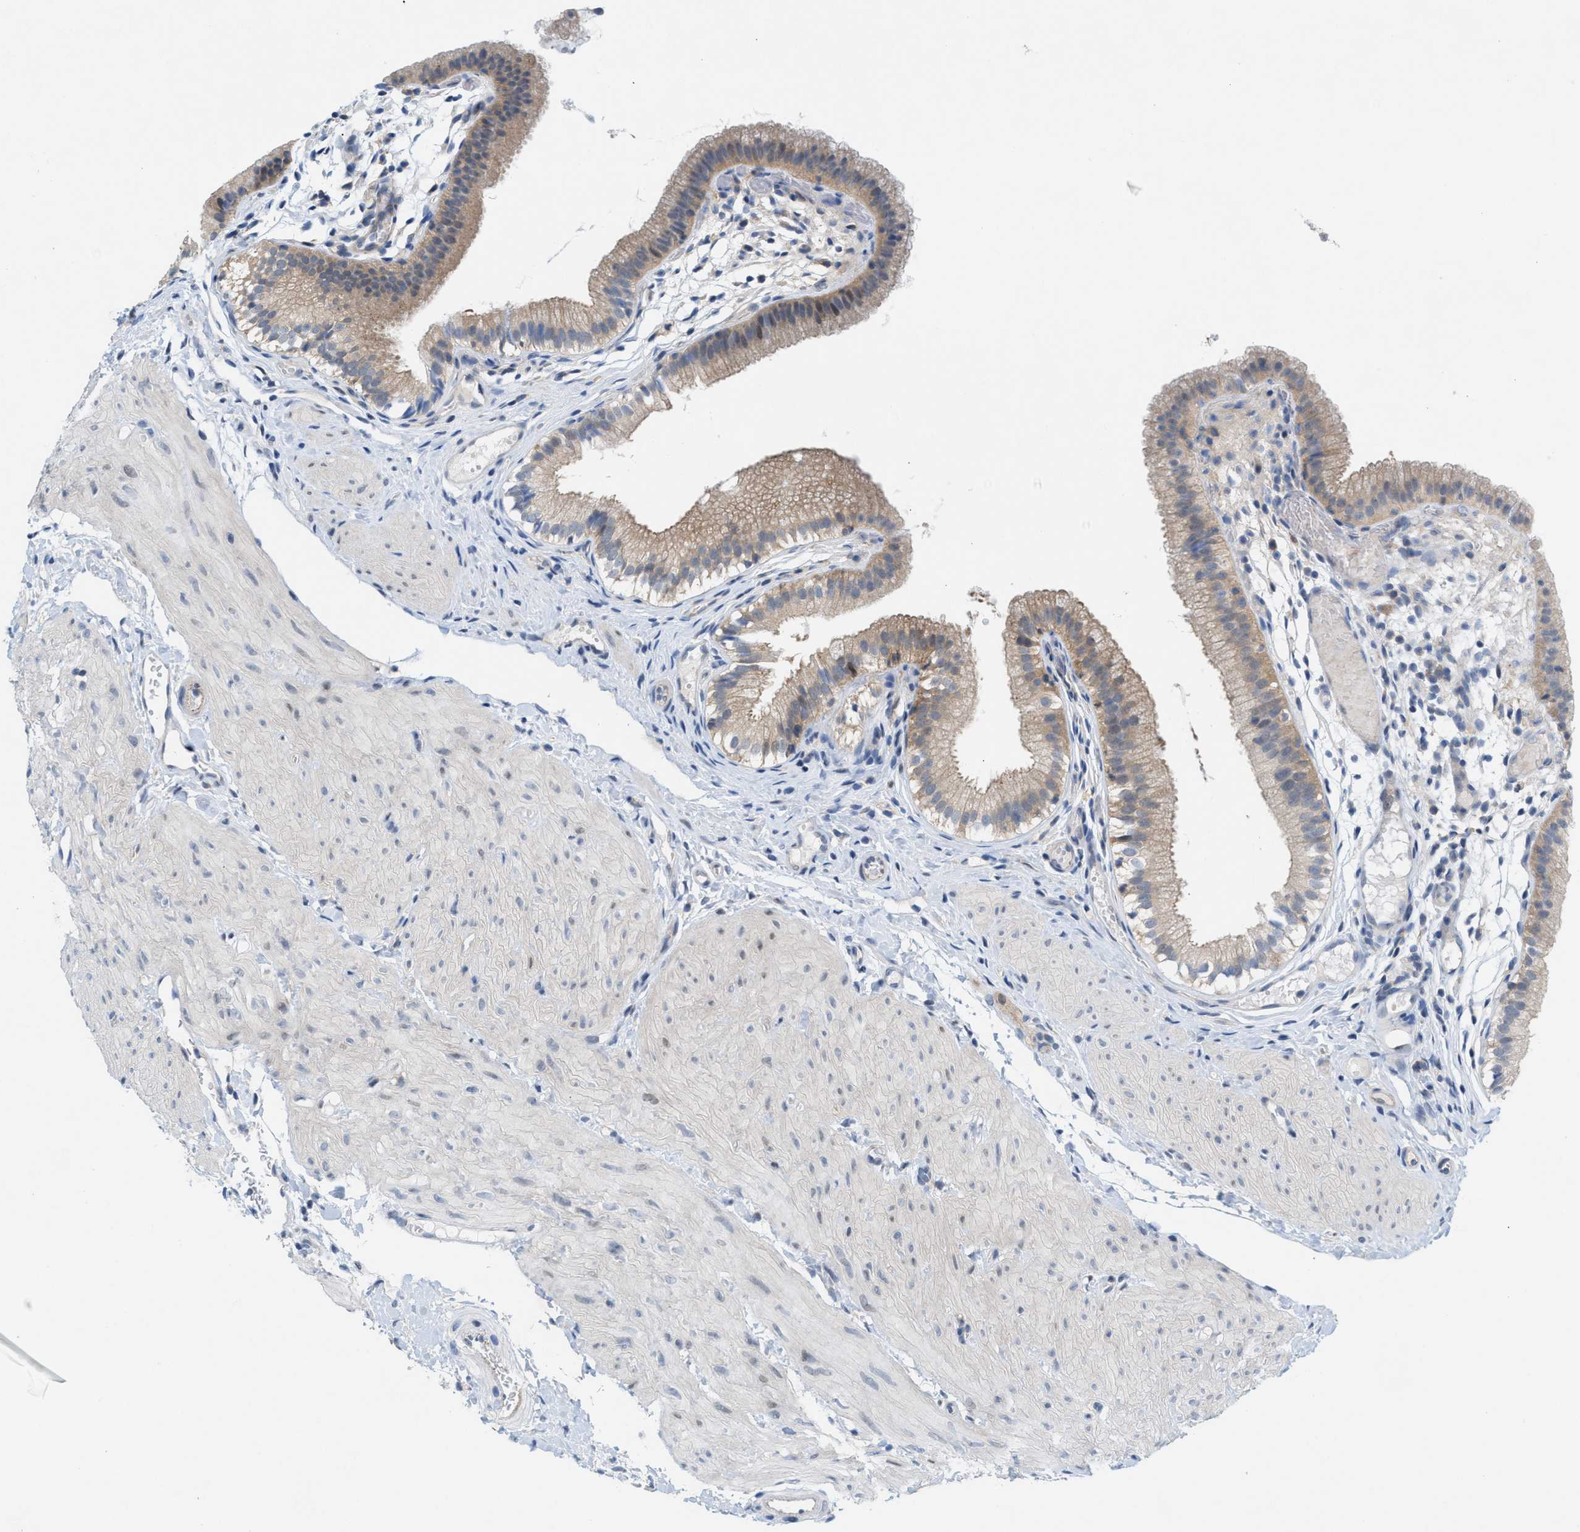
{"staining": {"intensity": "weak", "quantity": "25%-75%", "location": "cytoplasmic/membranous"}, "tissue": "gallbladder", "cell_type": "Glandular cells", "image_type": "normal", "snomed": [{"axis": "morphology", "description": "Normal tissue, NOS"}, {"axis": "topography", "description": "Gallbladder"}], "caption": "Glandular cells demonstrate weak cytoplasmic/membranous expression in approximately 25%-75% of cells in unremarkable gallbladder. (DAB (3,3'-diaminobenzidine) IHC, brown staining for protein, blue staining for nuclei).", "gene": "WIPI2", "patient": {"sex": "female", "age": 26}}